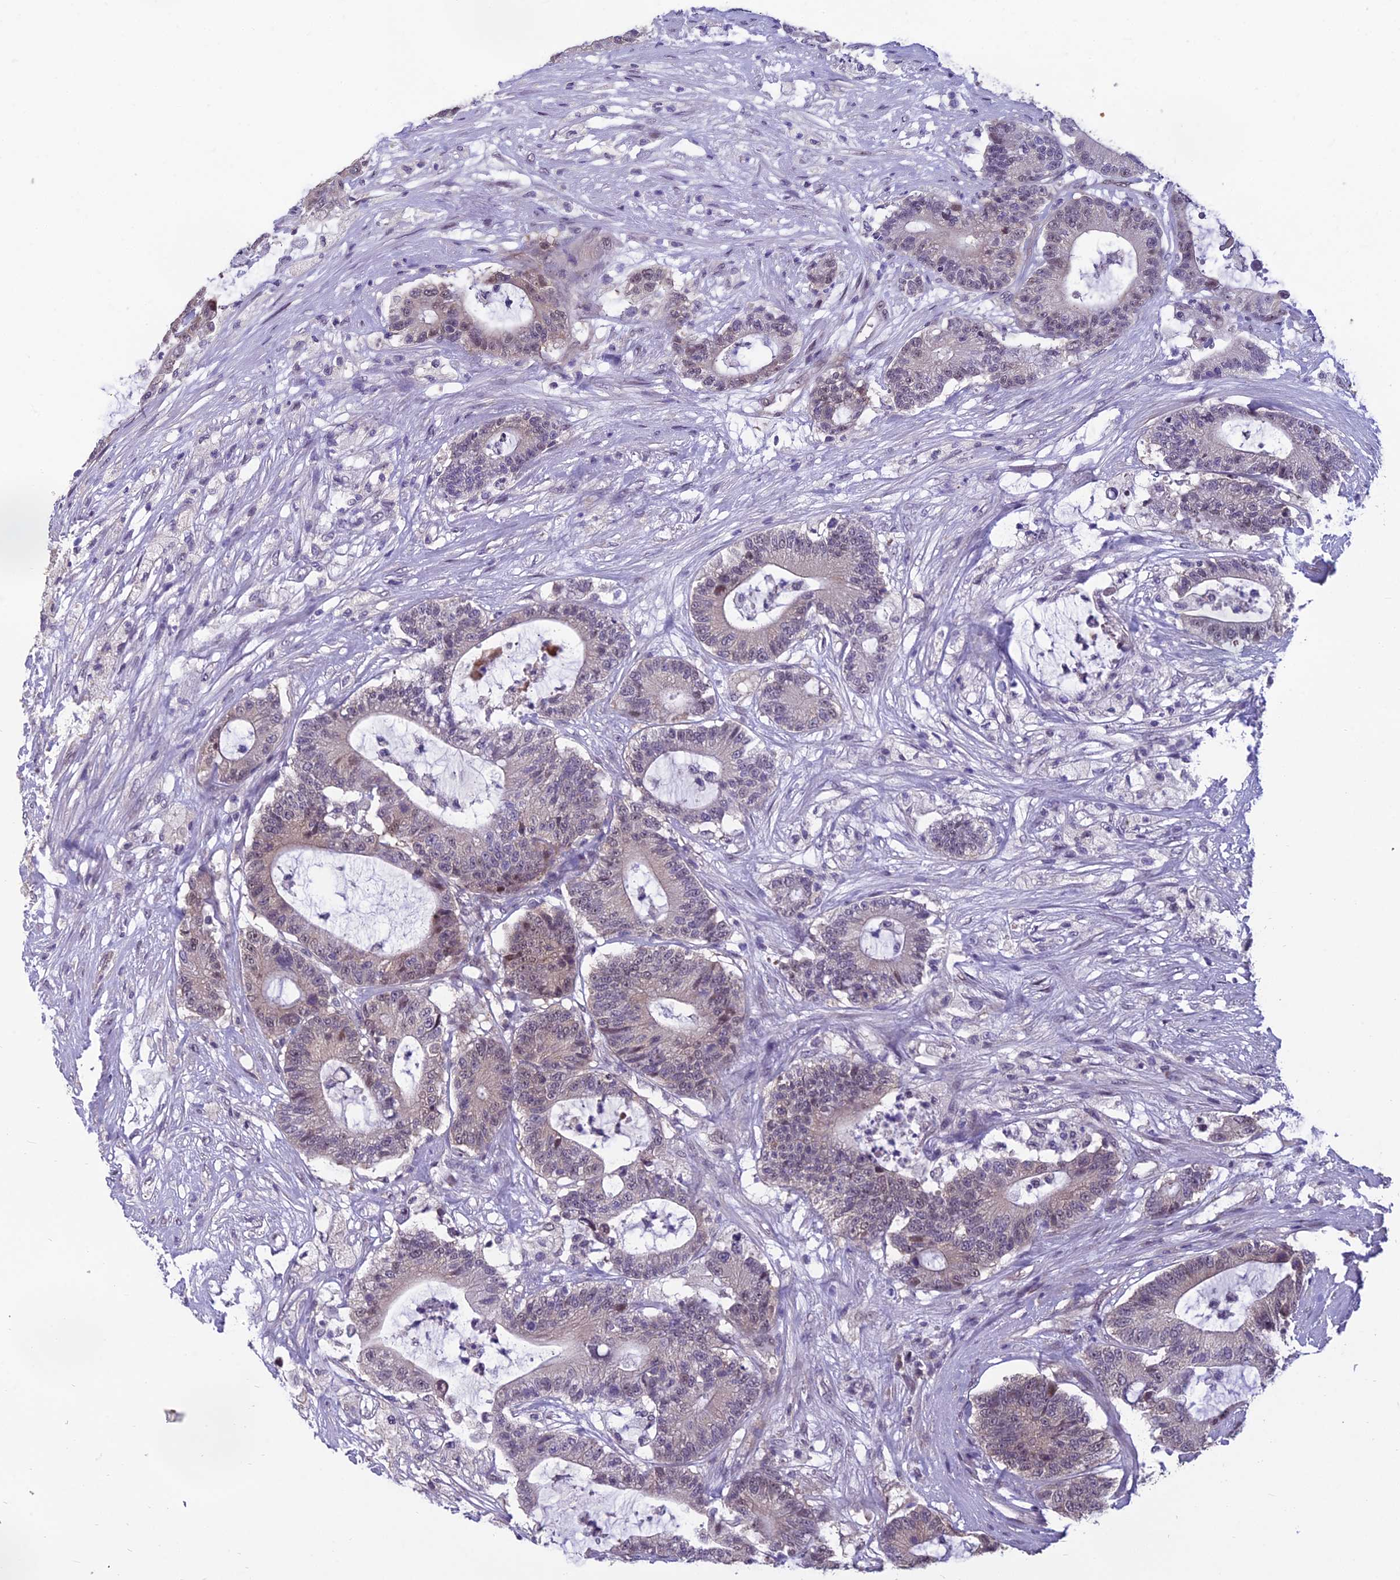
{"staining": {"intensity": "moderate", "quantity": "<25%", "location": "nuclear"}, "tissue": "colorectal cancer", "cell_type": "Tumor cells", "image_type": "cancer", "snomed": [{"axis": "morphology", "description": "Adenocarcinoma, NOS"}, {"axis": "topography", "description": "Colon"}], "caption": "This histopathology image displays IHC staining of human colorectal cancer (adenocarcinoma), with low moderate nuclear expression in approximately <25% of tumor cells.", "gene": "GRWD1", "patient": {"sex": "female", "age": 84}}